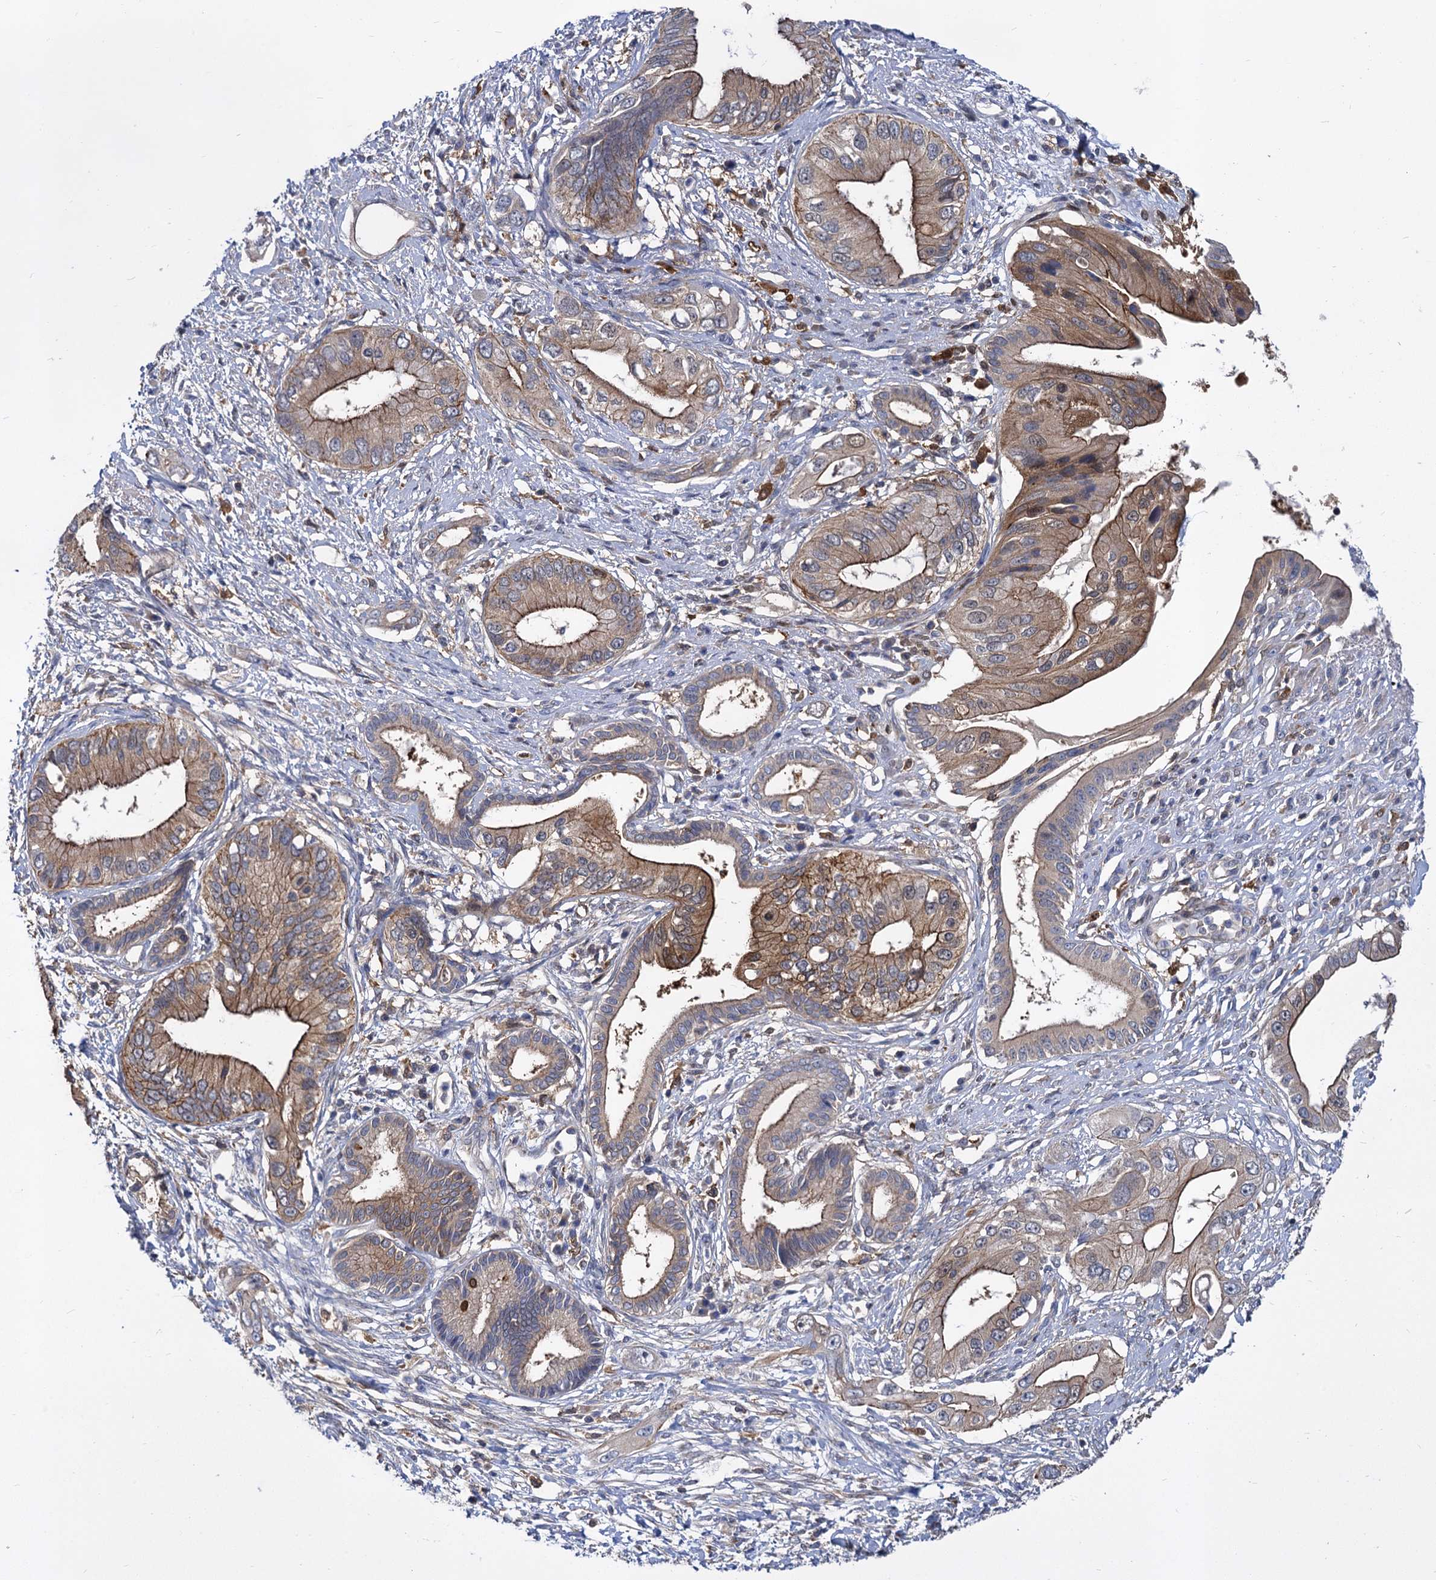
{"staining": {"intensity": "moderate", "quantity": ">75%", "location": "cytoplasmic/membranous"}, "tissue": "pancreatic cancer", "cell_type": "Tumor cells", "image_type": "cancer", "snomed": [{"axis": "morphology", "description": "Inflammation, NOS"}, {"axis": "morphology", "description": "Adenocarcinoma, NOS"}, {"axis": "topography", "description": "Pancreas"}], "caption": "A photomicrograph showing moderate cytoplasmic/membranous staining in approximately >75% of tumor cells in adenocarcinoma (pancreatic), as visualized by brown immunohistochemical staining.", "gene": "GCLC", "patient": {"sex": "female", "age": 56}}